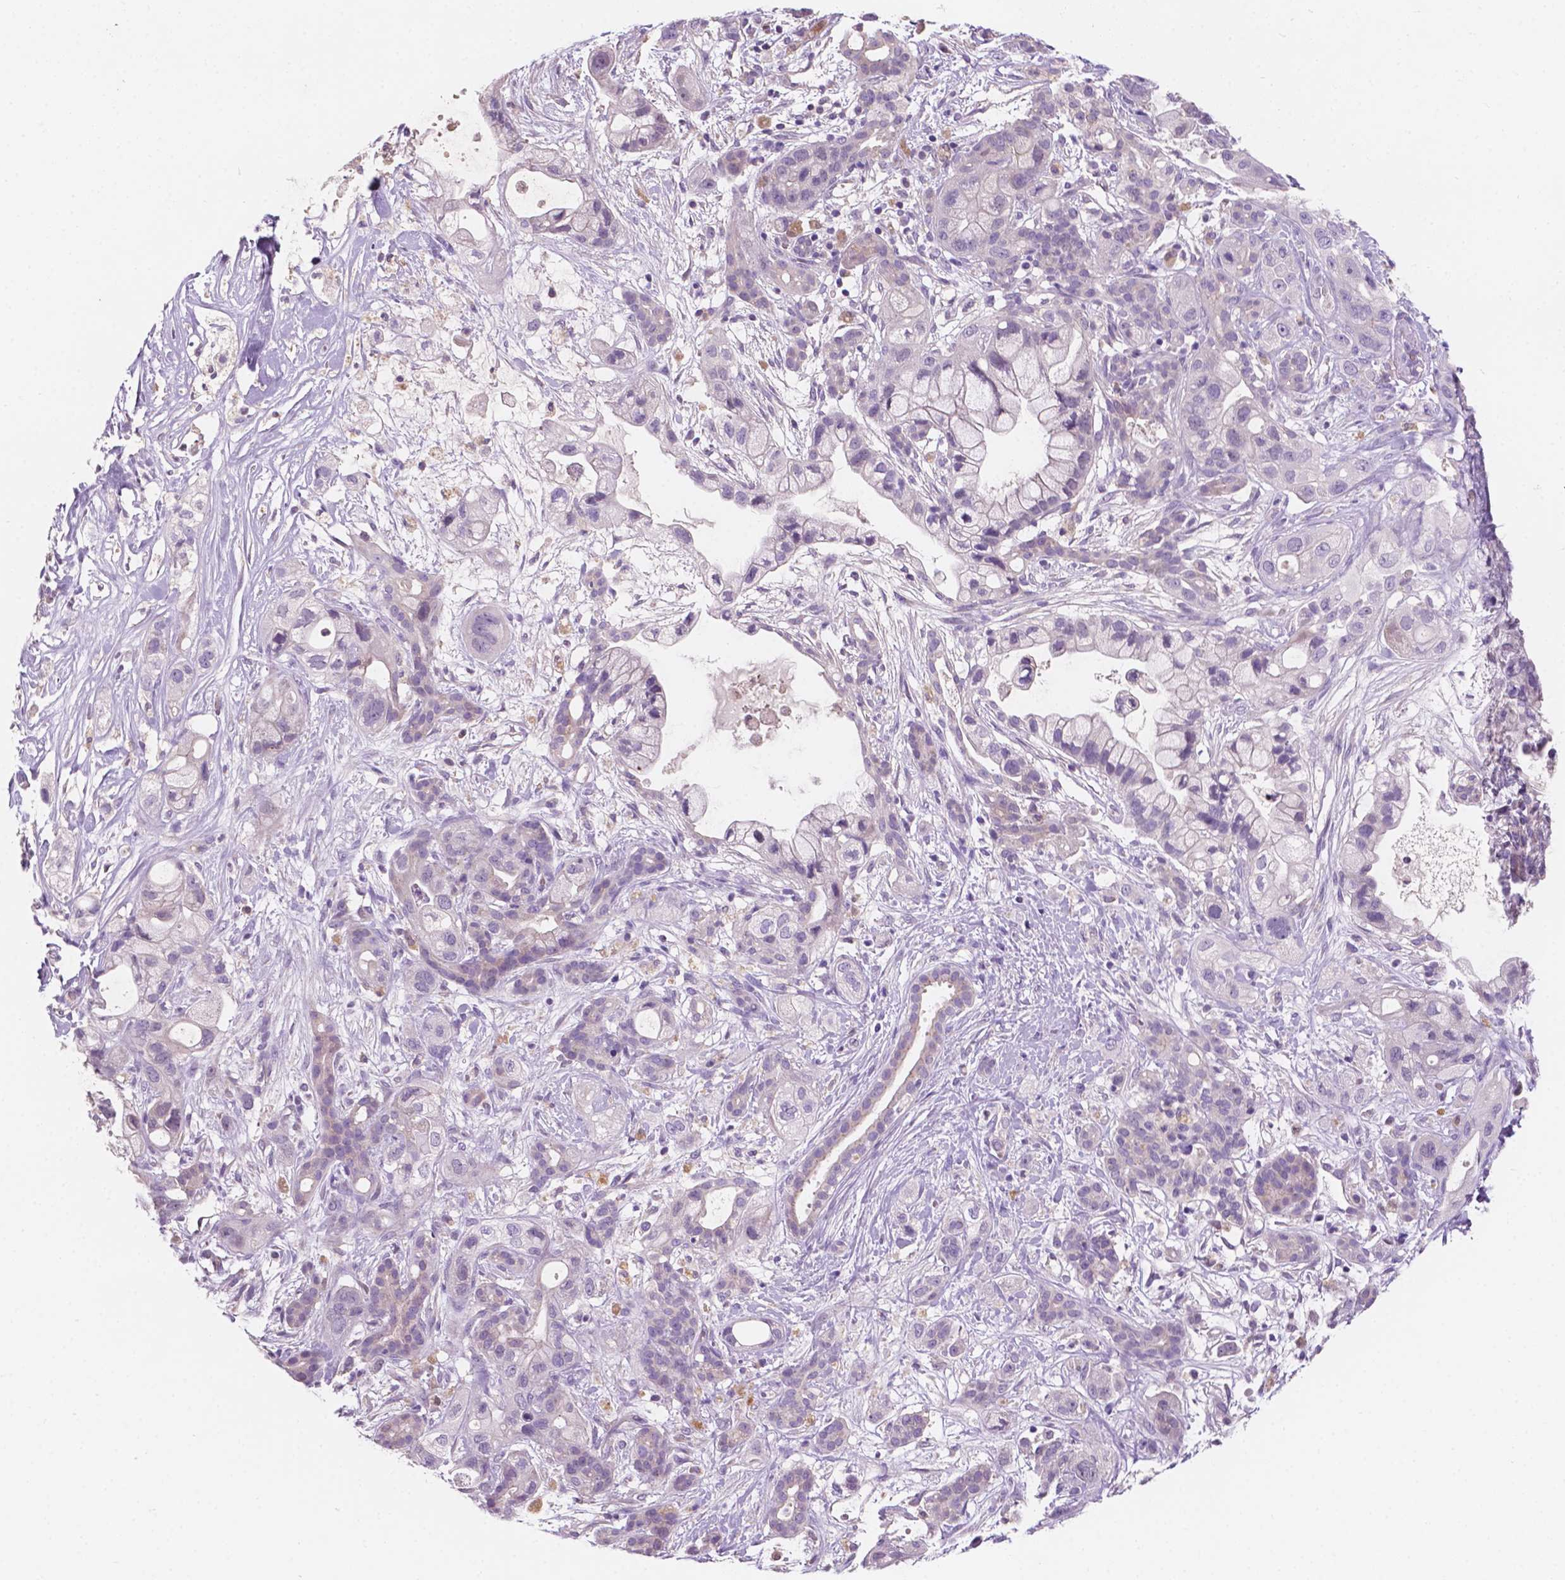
{"staining": {"intensity": "negative", "quantity": "none", "location": "none"}, "tissue": "pancreatic cancer", "cell_type": "Tumor cells", "image_type": "cancer", "snomed": [{"axis": "morphology", "description": "Adenocarcinoma, NOS"}, {"axis": "topography", "description": "Pancreas"}], "caption": "Immunohistochemical staining of human pancreatic cancer (adenocarcinoma) displays no significant positivity in tumor cells.", "gene": "IREB2", "patient": {"sex": "male", "age": 44}}